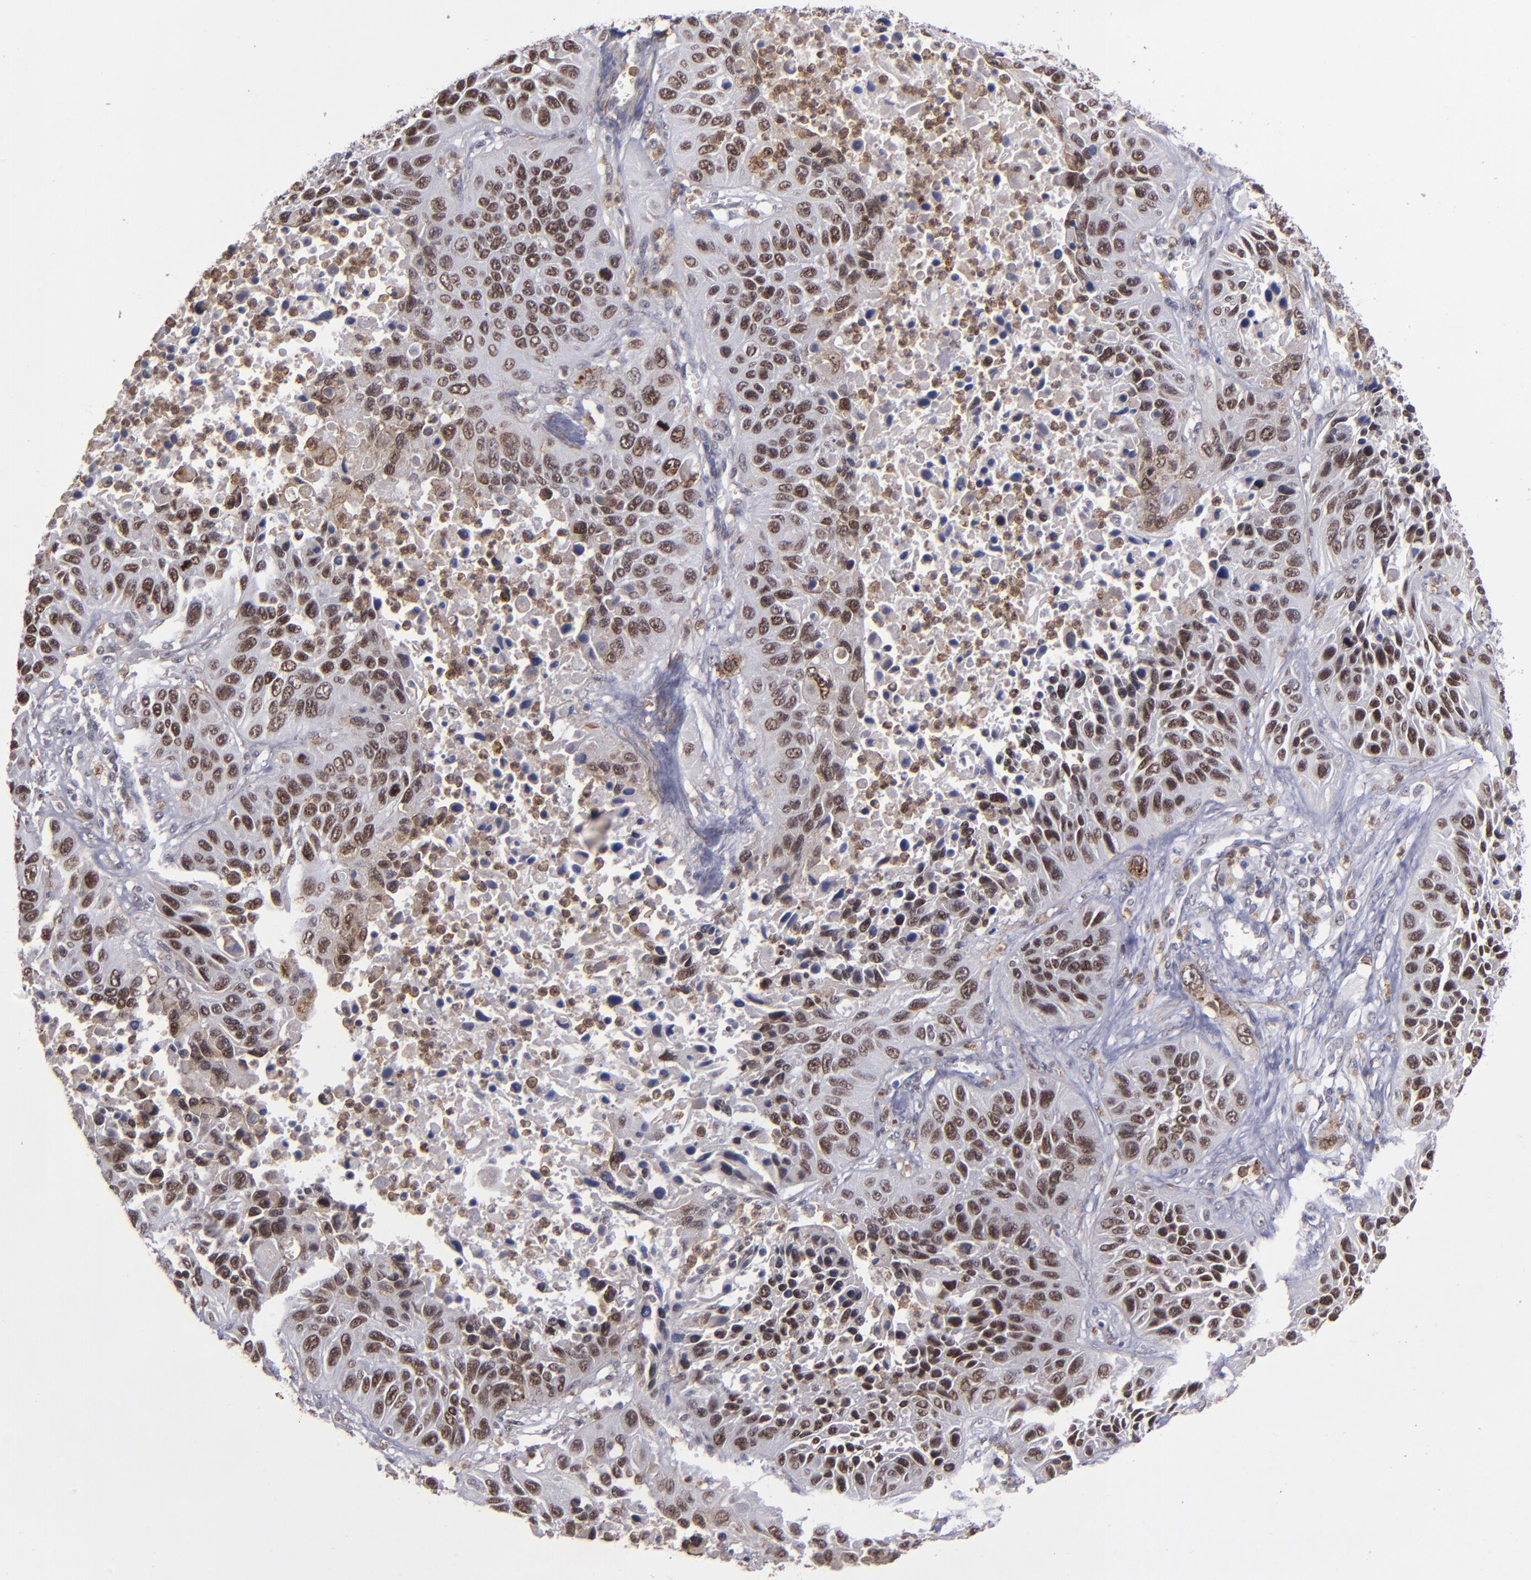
{"staining": {"intensity": "strong", "quantity": ">75%", "location": "nuclear"}, "tissue": "lung cancer", "cell_type": "Tumor cells", "image_type": "cancer", "snomed": [{"axis": "morphology", "description": "Squamous cell carcinoma, NOS"}, {"axis": "topography", "description": "Lung"}], "caption": "Brown immunohistochemical staining in lung cancer reveals strong nuclear positivity in about >75% of tumor cells.", "gene": "RREB1", "patient": {"sex": "female", "age": 76}}